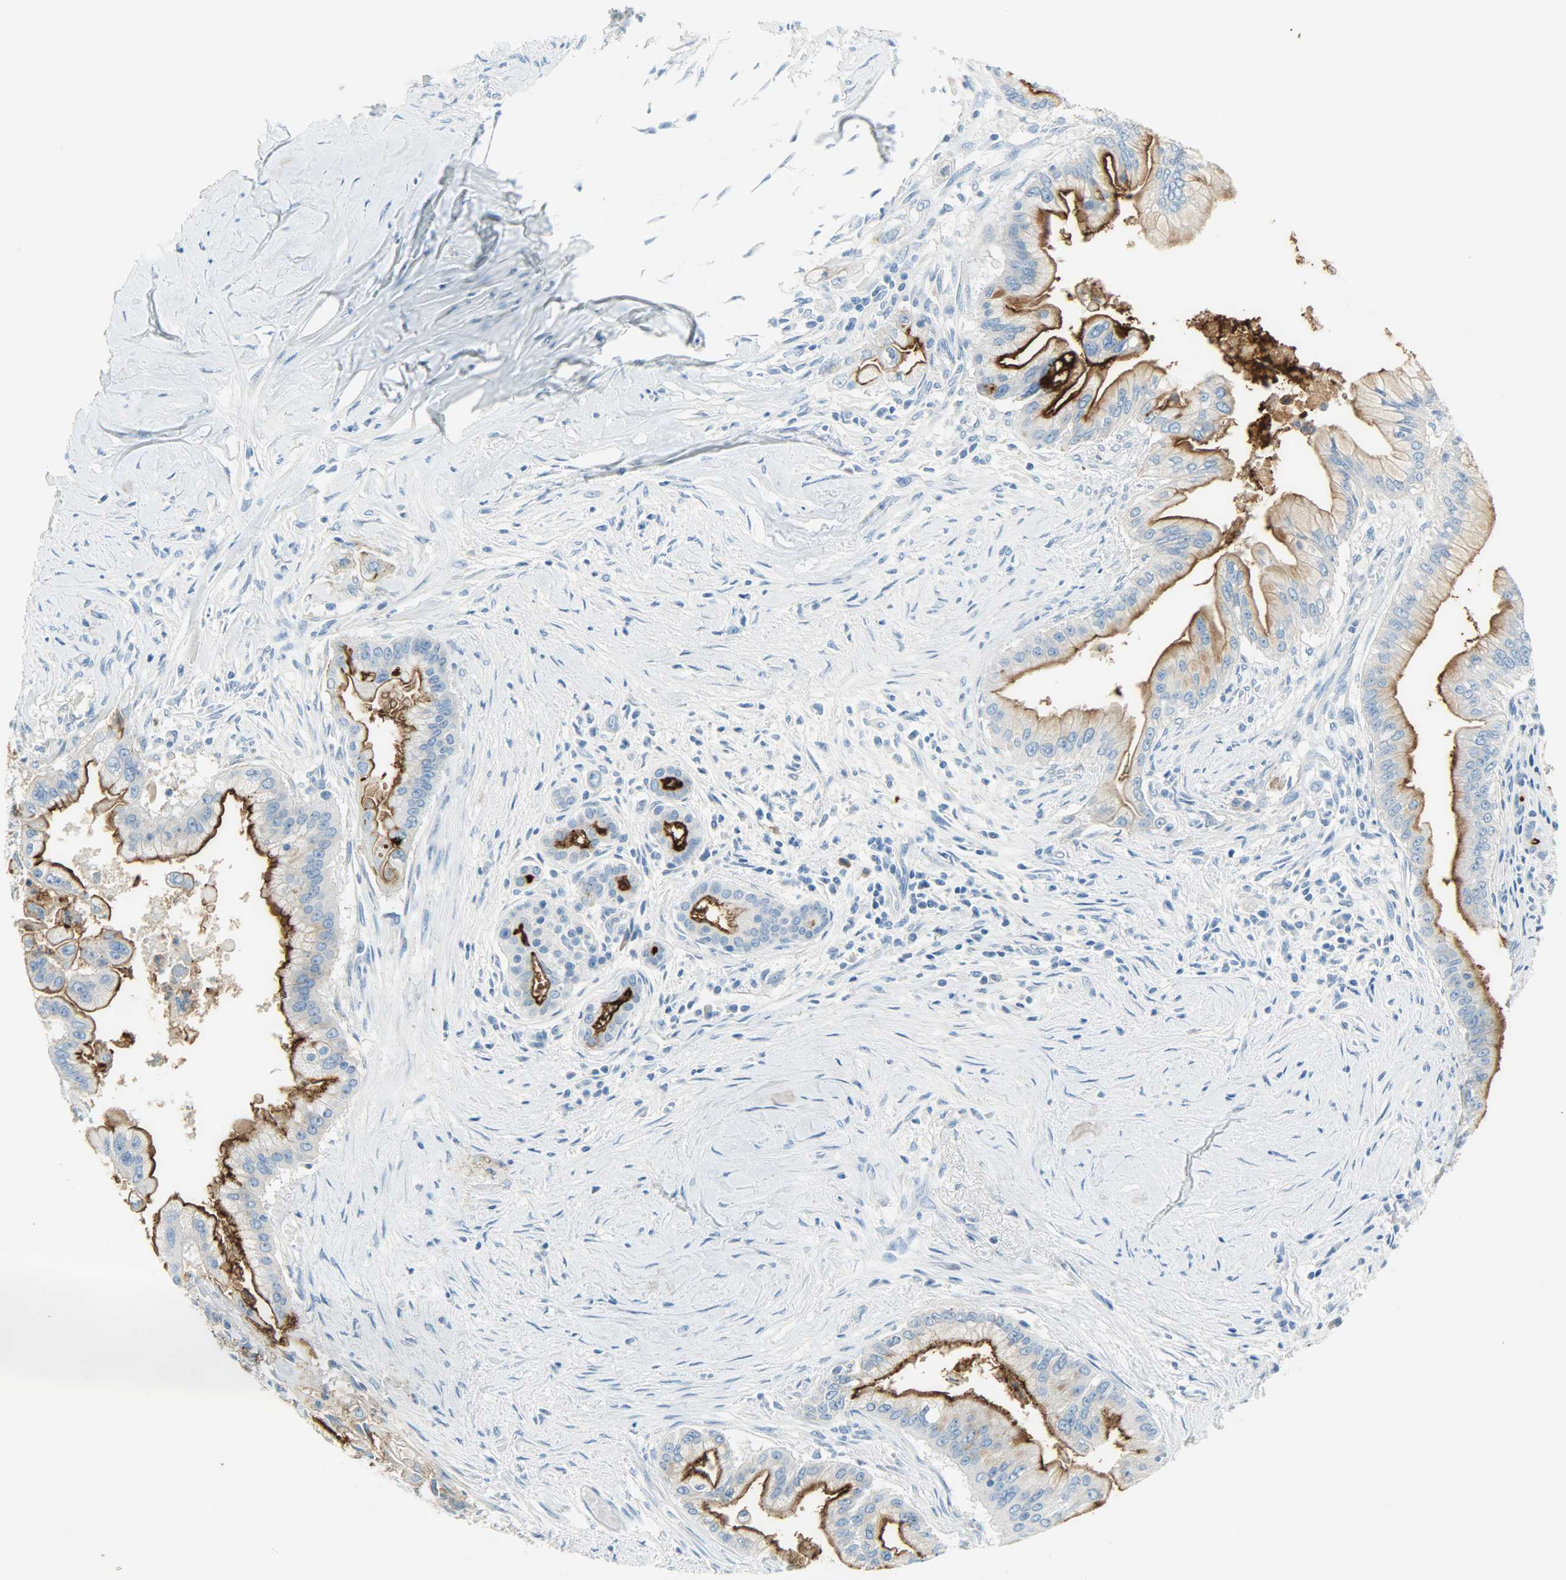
{"staining": {"intensity": "strong", "quantity": ">75%", "location": "cytoplasmic/membranous"}, "tissue": "pancreatic cancer", "cell_type": "Tumor cells", "image_type": "cancer", "snomed": [{"axis": "morphology", "description": "Adenocarcinoma, NOS"}, {"axis": "topography", "description": "Pancreas"}], "caption": "Protein expression analysis of adenocarcinoma (pancreatic) reveals strong cytoplasmic/membranous expression in approximately >75% of tumor cells. The protein of interest is stained brown, and the nuclei are stained in blue (DAB (3,3'-diaminobenzidine) IHC with brightfield microscopy, high magnification).", "gene": "PROM1", "patient": {"sex": "male", "age": 59}}